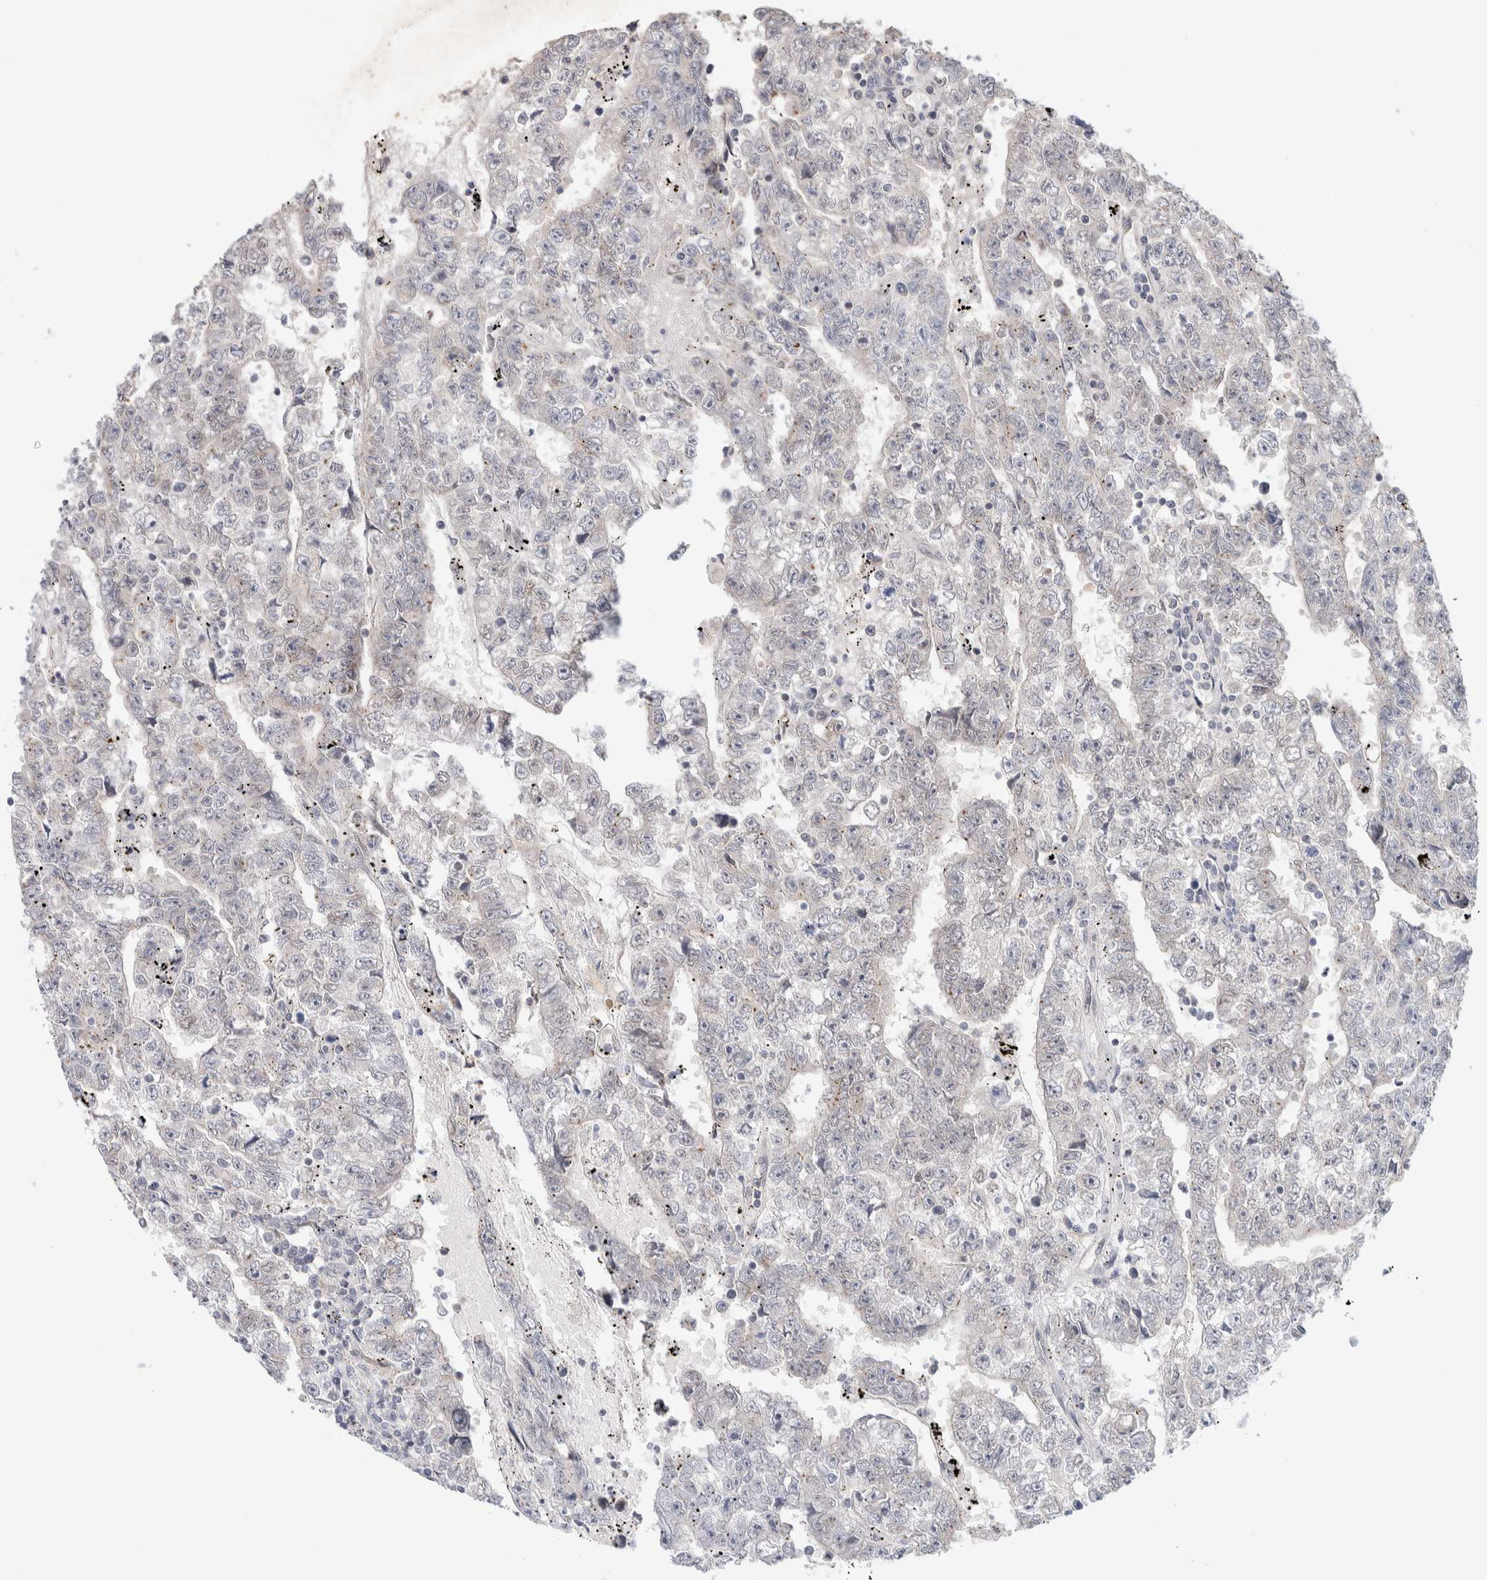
{"staining": {"intensity": "negative", "quantity": "none", "location": "none"}, "tissue": "testis cancer", "cell_type": "Tumor cells", "image_type": "cancer", "snomed": [{"axis": "morphology", "description": "Carcinoma, Embryonal, NOS"}, {"axis": "topography", "description": "Testis"}], "caption": "An IHC photomicrograph of testis embryonal carcinoma is shown. There is no staining in tumor cells of testis embryonal carcinoma.", "gene": "CRAT", "patient": {"sex": "male", "age": 25}}